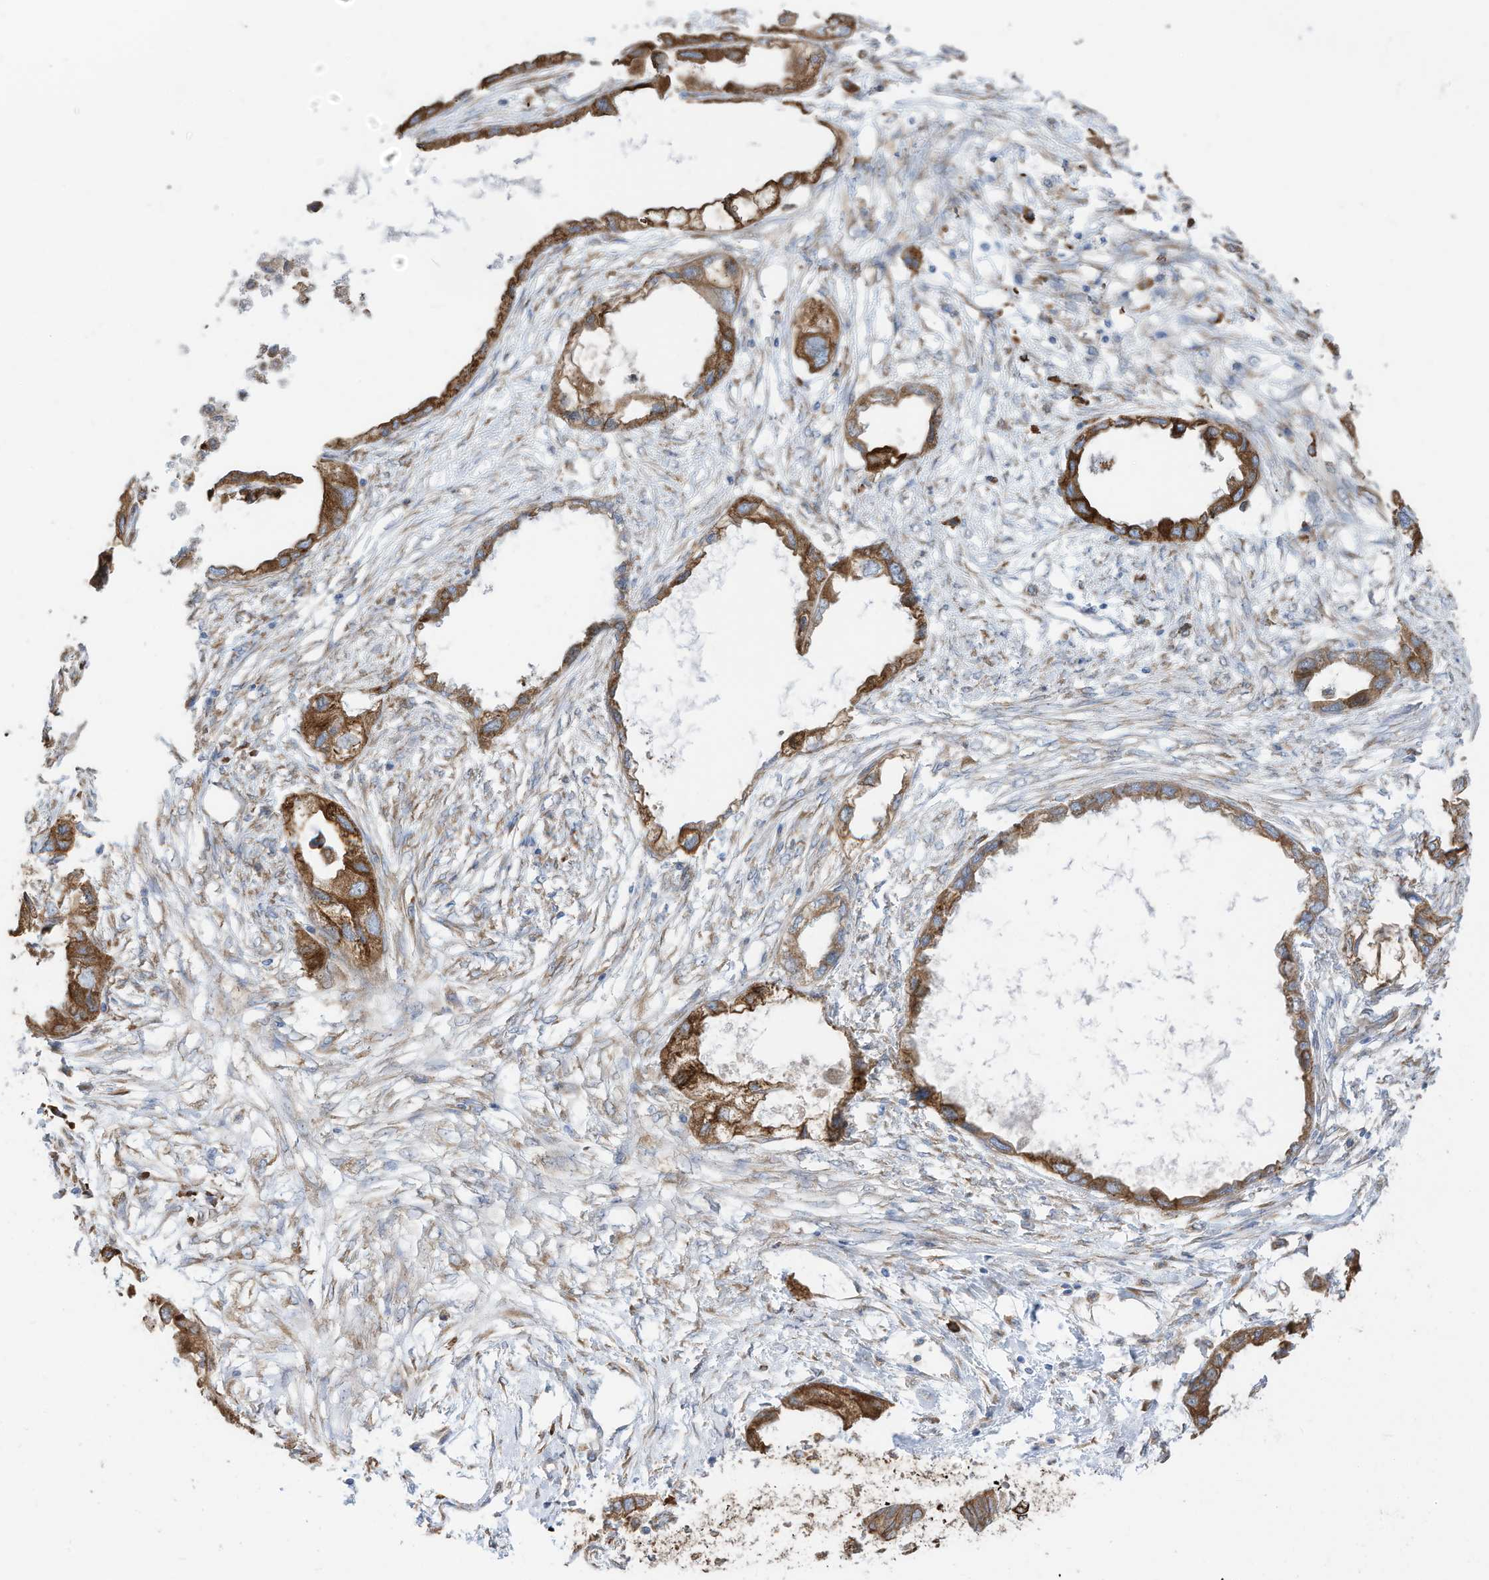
{"staining": {"intensity": "strong", "quantity": ">75%", "location": "cytoplasmic/membranous"}, "tissue": "endometrial cancer", "cell_type": "Tumor cells", "image_type": "cancer", "snomed": [{"axis": "morphology", "description": "Adenocarcinoma, NOS"}, {"axis": "morphology", "description": "Adenocarcinoma, metastatic, NOS"}, {"axis": "topography", "description": "Adipose tissue"}, {"axis": "topography", "description": "Endometrium"}], "caption": "Immunohistochemistry histopathology image of endometrial cancer stained for a protein (brown), which shows high levels of strong cytoplasmic/membranous positivity in approximately >75% of tumor cells.", "gene": "ZNF354C", "patient": {"sex": "female", "age": 67}}